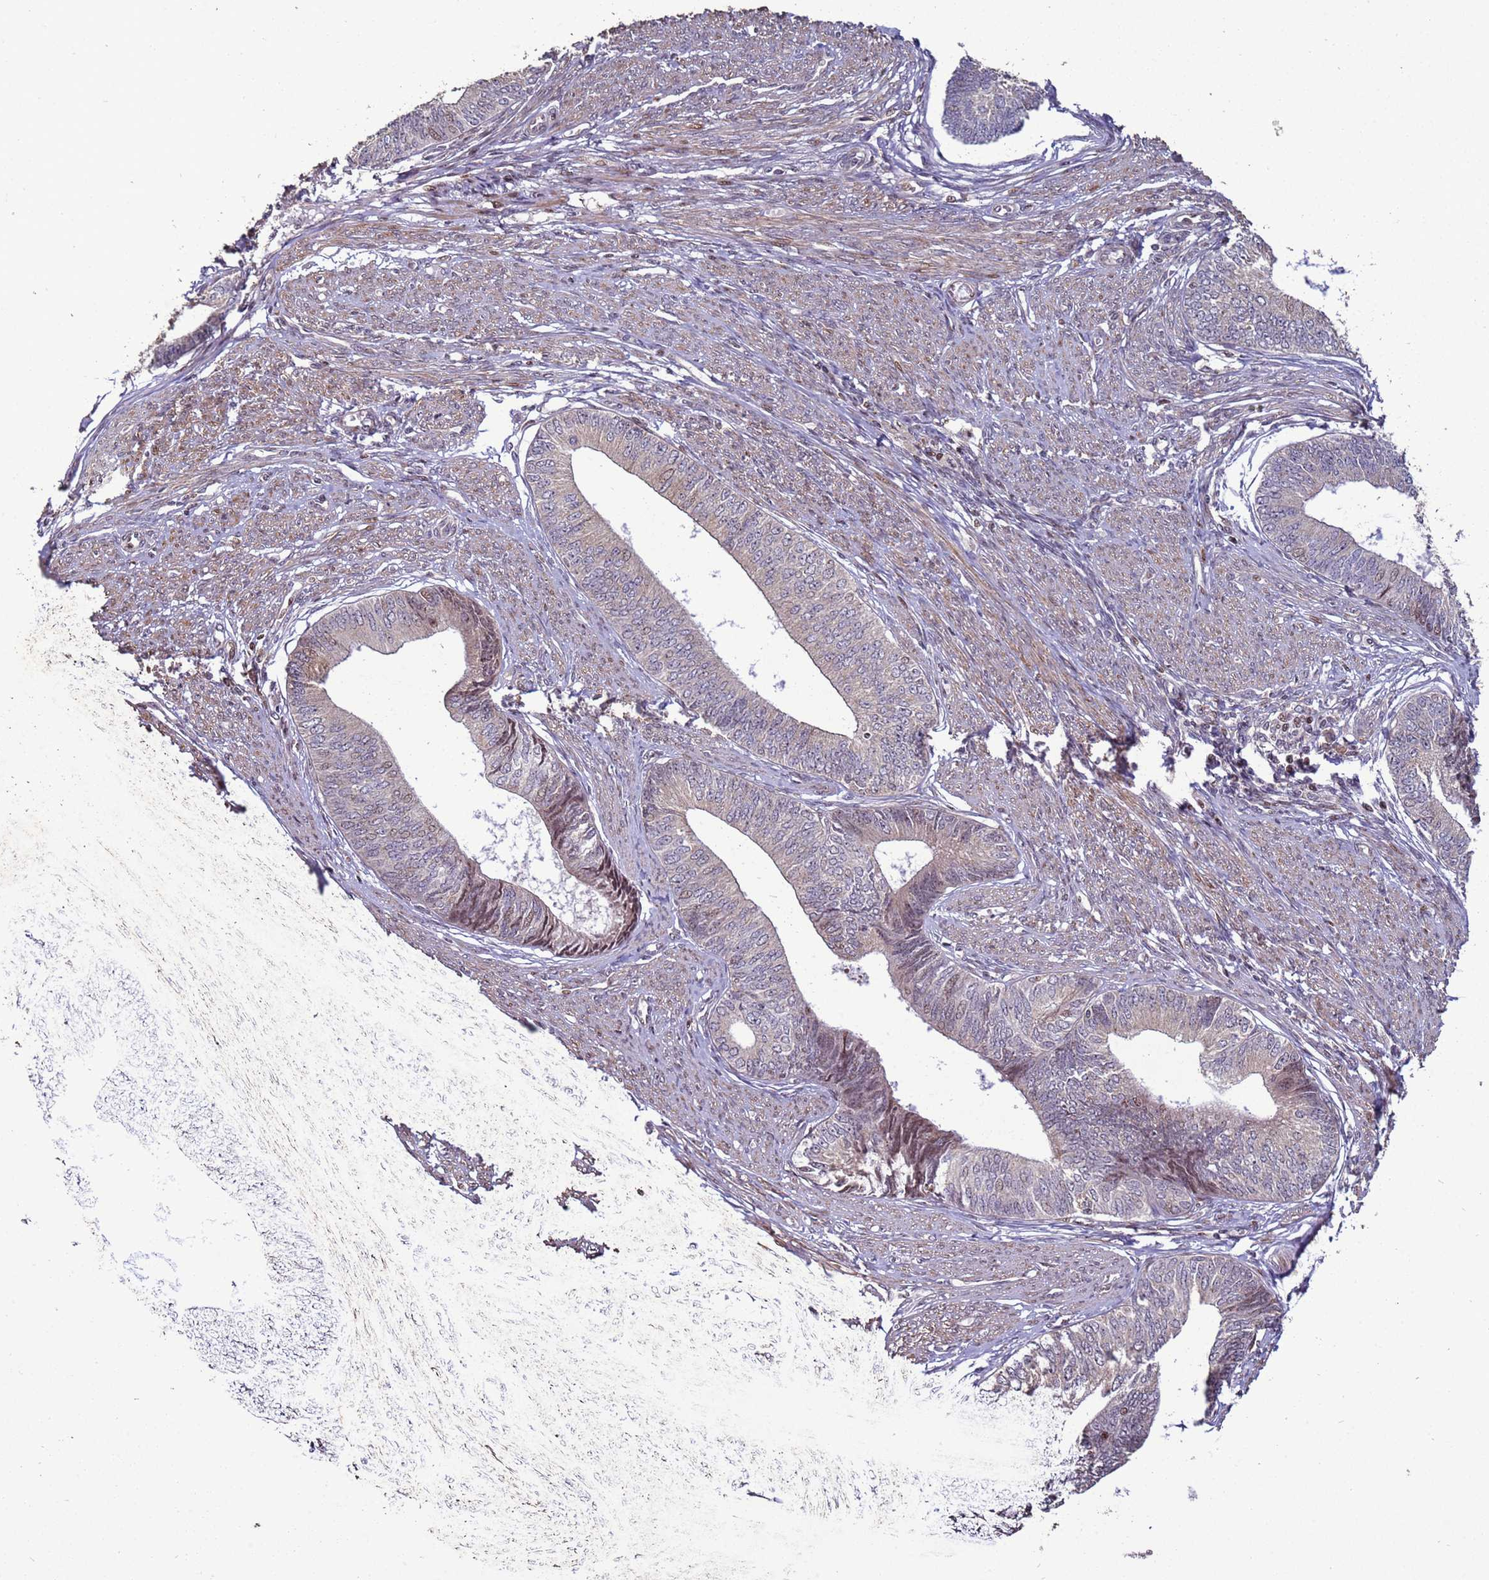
{"staining": {"intensity": "moderate", "quantity": "<25%", "location": "cytoplasmic/membranous,nuclear"}, "tissue": "endometrial cancer", "cell_type": "Tumor cells", "image_type": "cancer", "snomed": [{"axis": "morphology", "description": "Adenocarcinoma, NOS"}, {"axis": "topography", "description": "Endometrium"}], "caption": "Immunohistochemistry of adenocarcinoma (endometrial) reveals low levels of moderate cytoplasmic/membranous and nuclear positivity in approximately <25% of tumor cells.", "gene": "HGH1", "patient": {"sex": "female", "age": 68}}